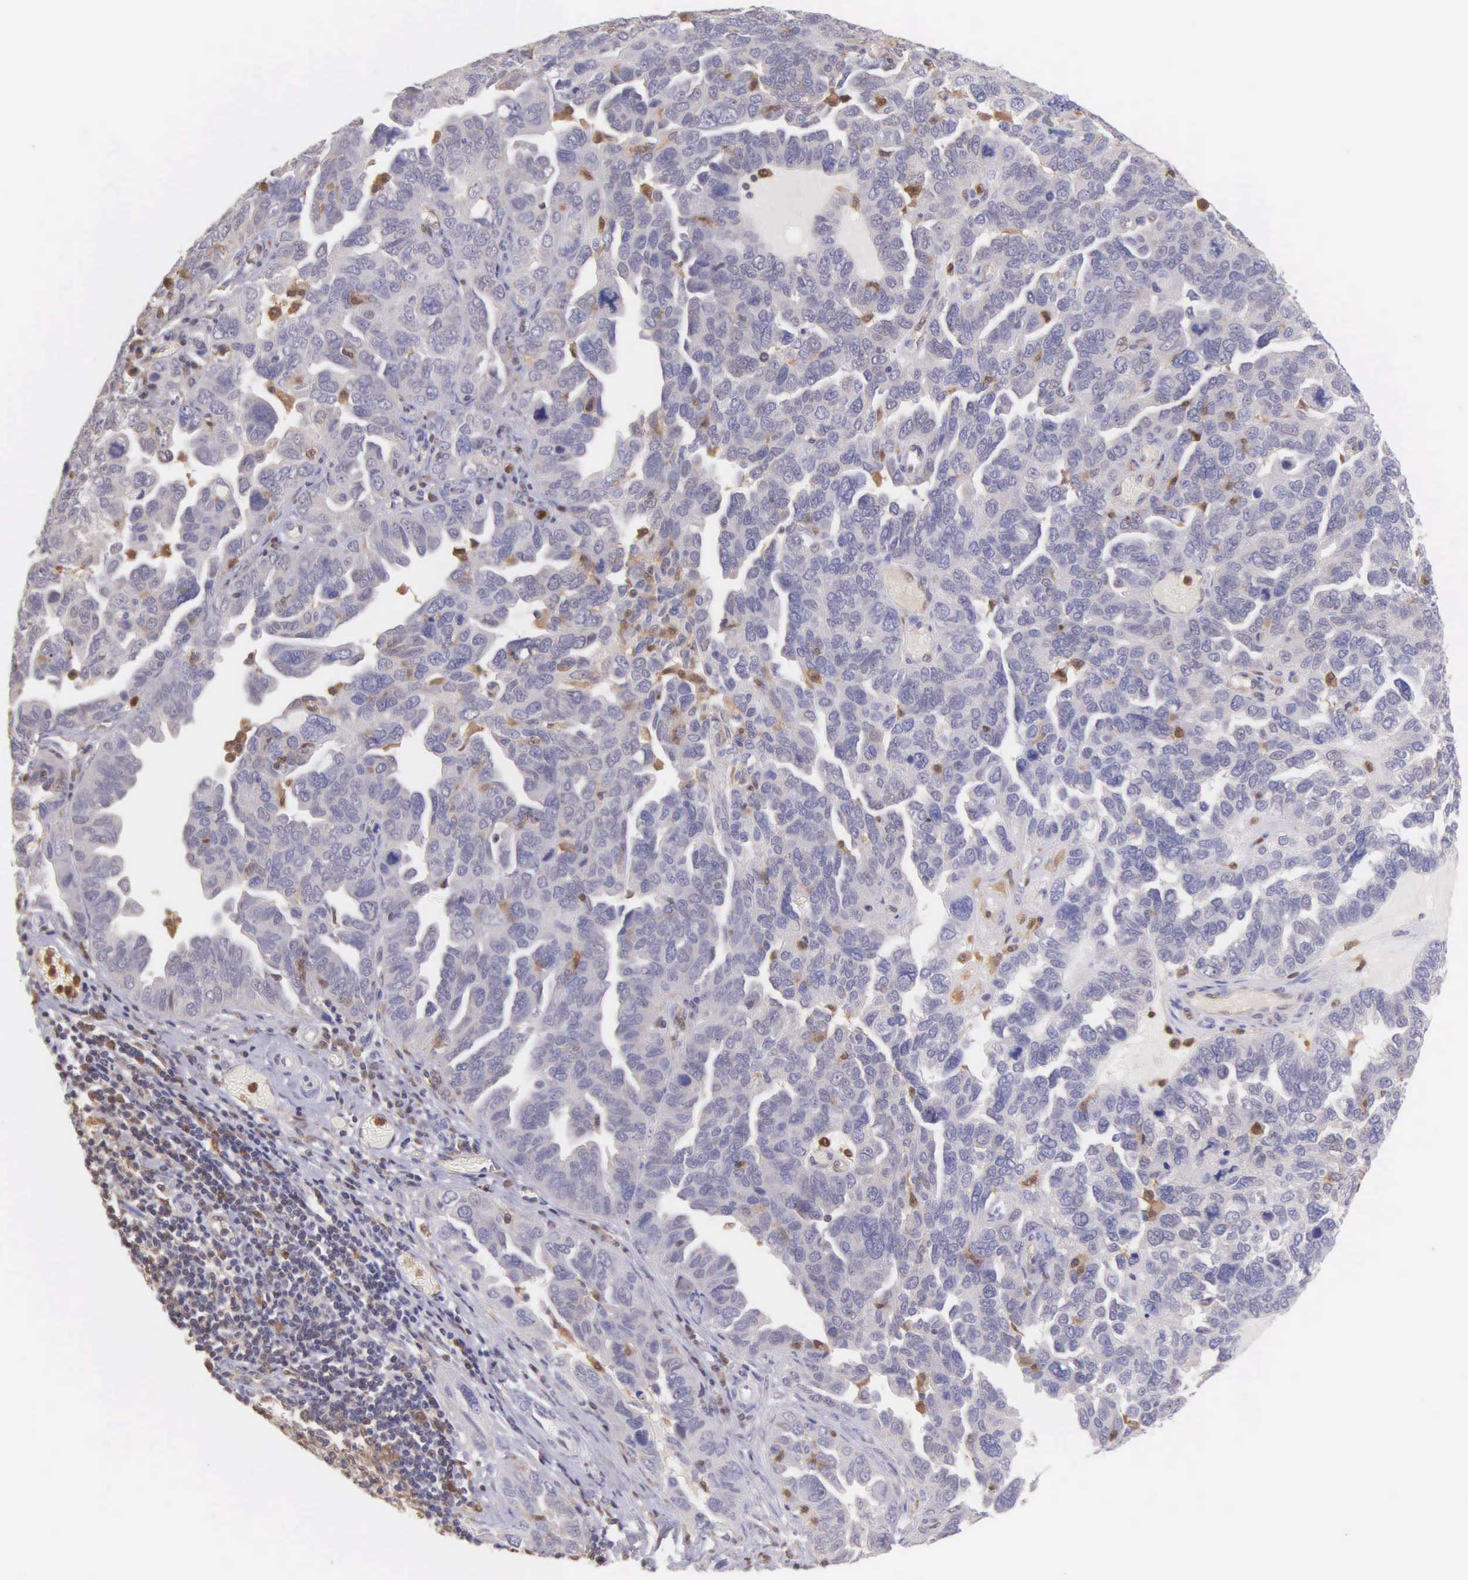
{"staining": {"intensity": "negative", "quantity": "none", "location": "none"}, "tissue": "ovarian cancer", "cell_type": "Tumor cells", "image_type": "cancer", "snomed": [{"axis": "morphology", "description": "Cystadenocarcinoma, serous, NOS"}, {"axis": "topography", "description": "Ovary"}], "caption": "A histopathology image of human ovarian serous cystadenocarcinoma is negative for staining in tumor cells.", "gene": "BID", "patient": {"sex": "female", "age": 64}}